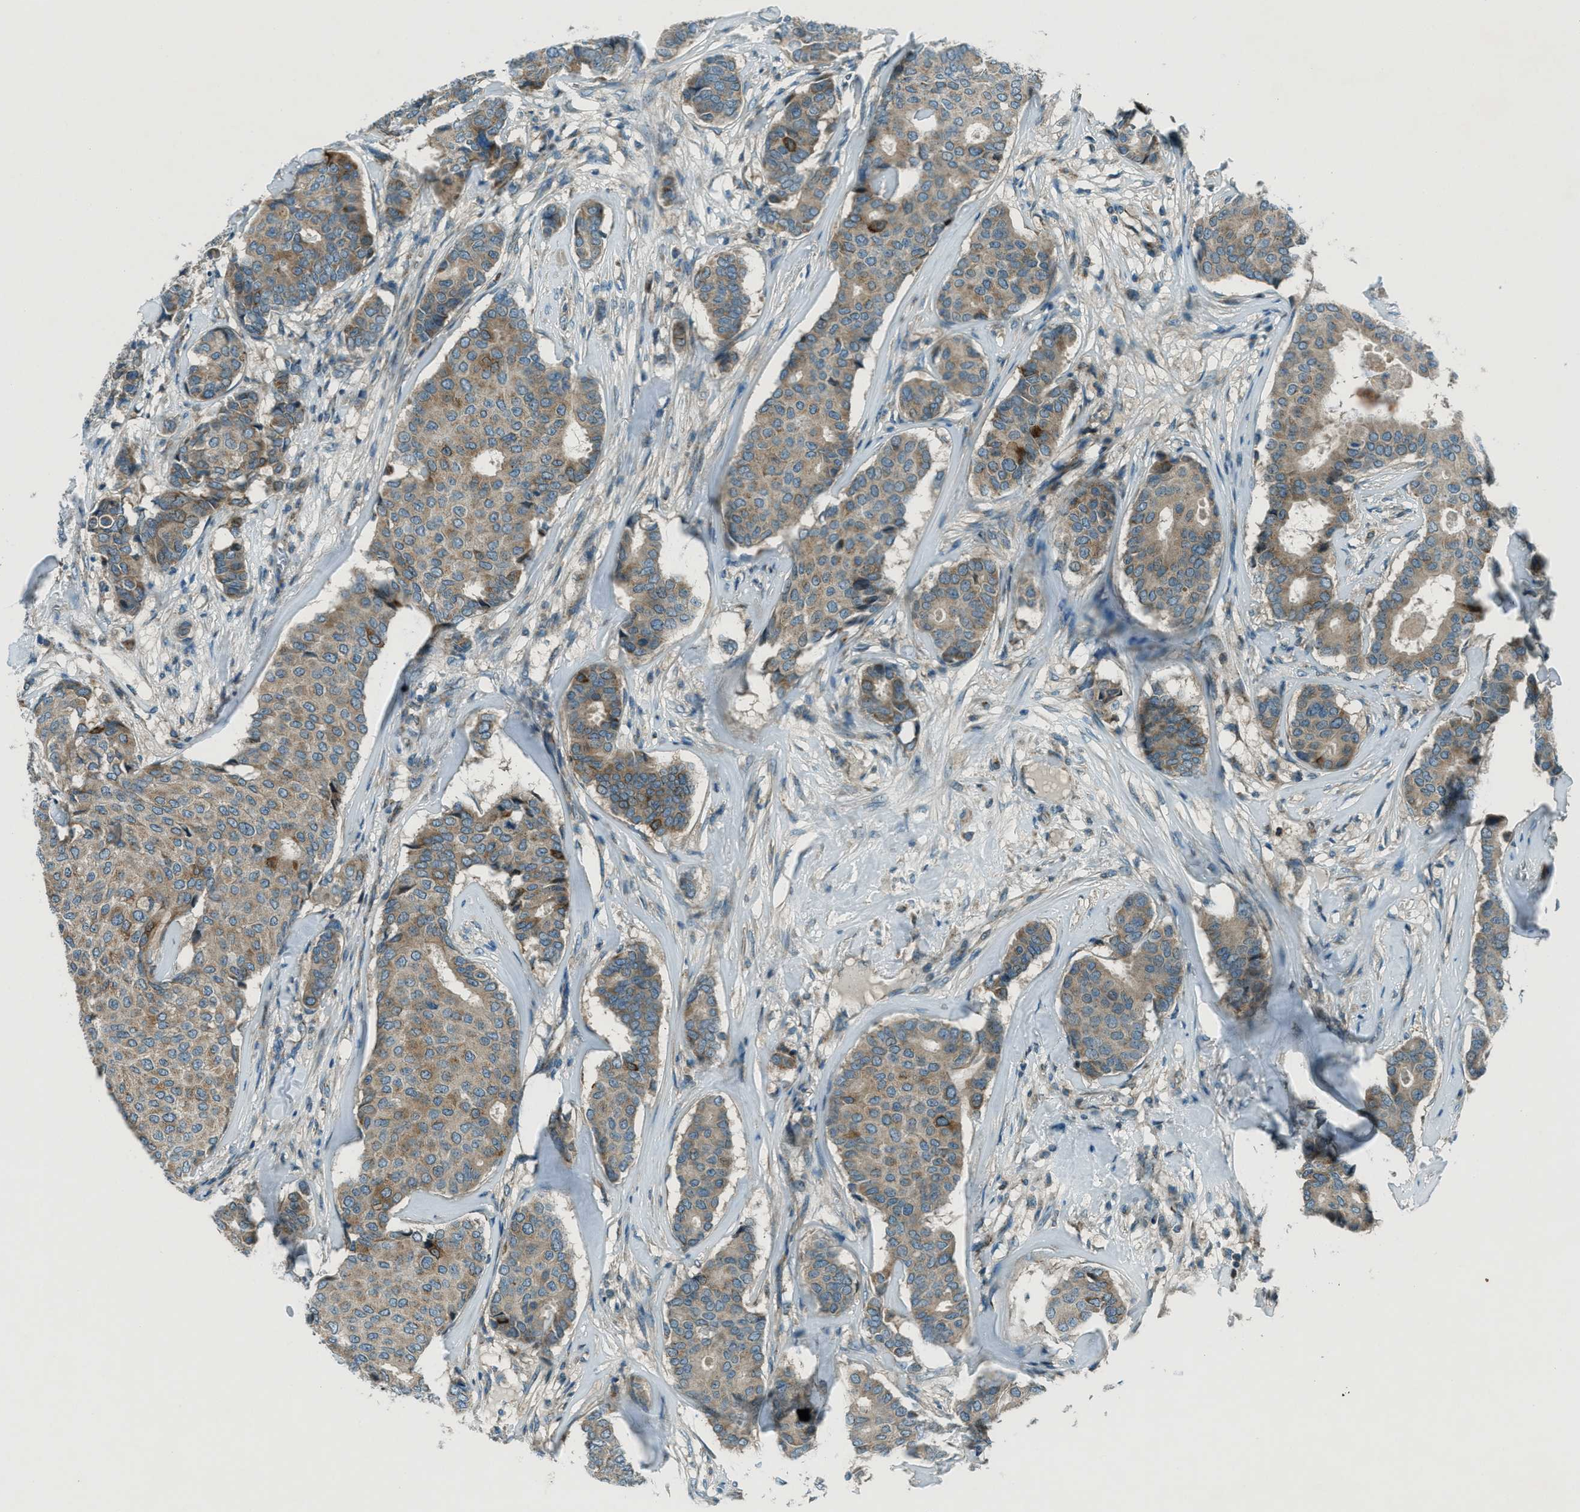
{"staining": {"intensity": "moderate", "quantity": ">75%", "location": "cytoplasmic/membranous"}, "tissue": "breast cancer", "cell_type": "Tumor cells", "image_type": "cancer", "snomed": [{"axis": "morphology", "description": "Duct carcinoma"}, {"axis": "topography", "description": "Breast"}], "caption": "The immunohistochemical stain labels moderate cytoplasmic/membranous staining in tumor cells of breast cancer (invasive ductal carcinoma) tissue.", "gene": "FAR1", "patient": {"sex": "female", "age": 75}}